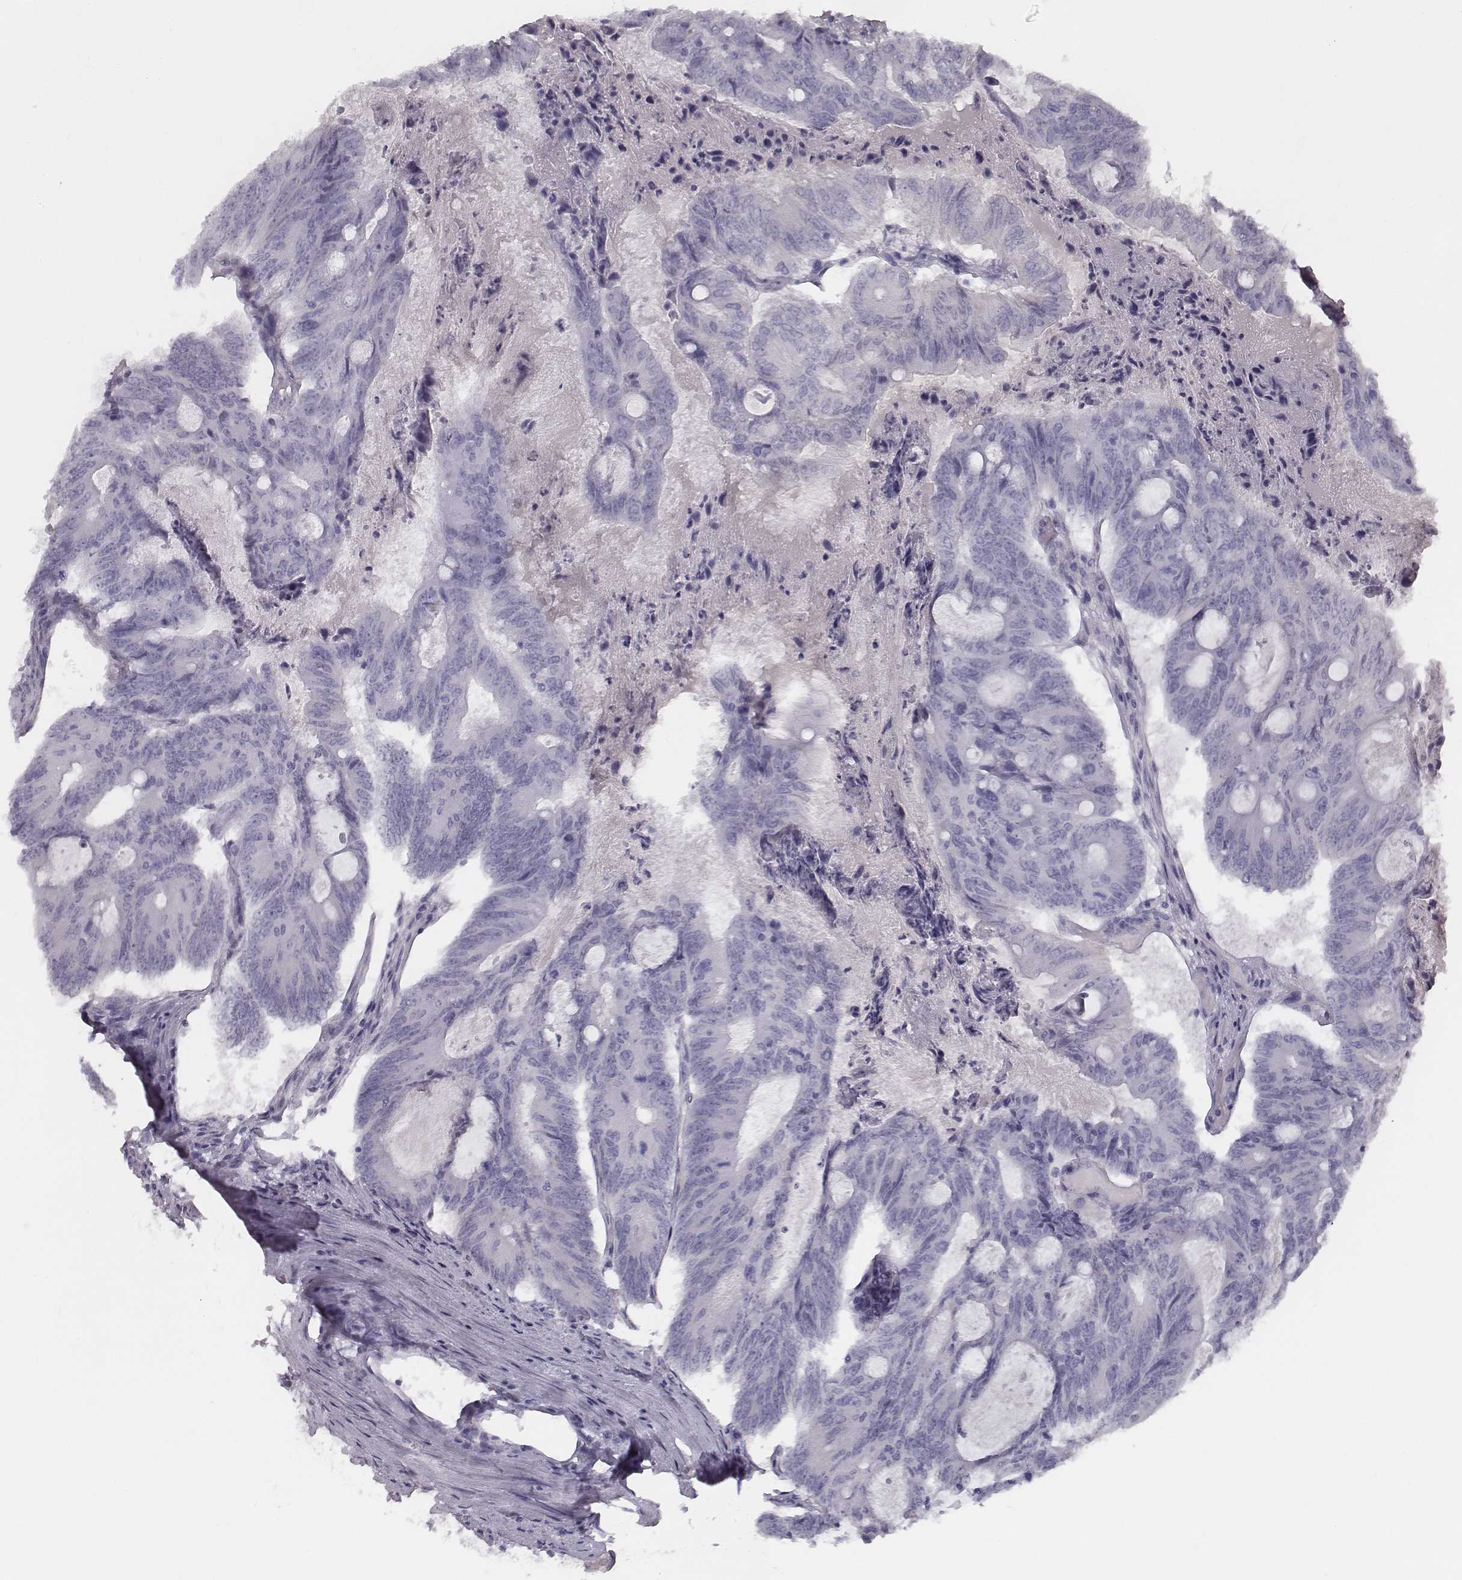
{"staining": {"intensity": "negative", "quantity": "none", "location": "none"}, "tissue": "colorectal cancer", "cell_type": "Tumor cells", "image_type": "cancer", "snomed": [{"axis": "morphology", "description": "Adenocarcinoma, NOS"}, {"axis": "topography", "description": "Colon"}], "caption": "An IHC image of colorectal cancer (adenocarcinoma) is shown. There is no staining in tumor cells of colorectal cancer (adenocarcinoma). The staining was performed using DAB (3,3'-diaminobenzidine) to visualize the protein expression in brown, while the nuclei were stained in blue with hematoxylin (Magnification: 20x).", "gene": "SEPTIN14", "patient": {"sex": "female", "age": 70}}